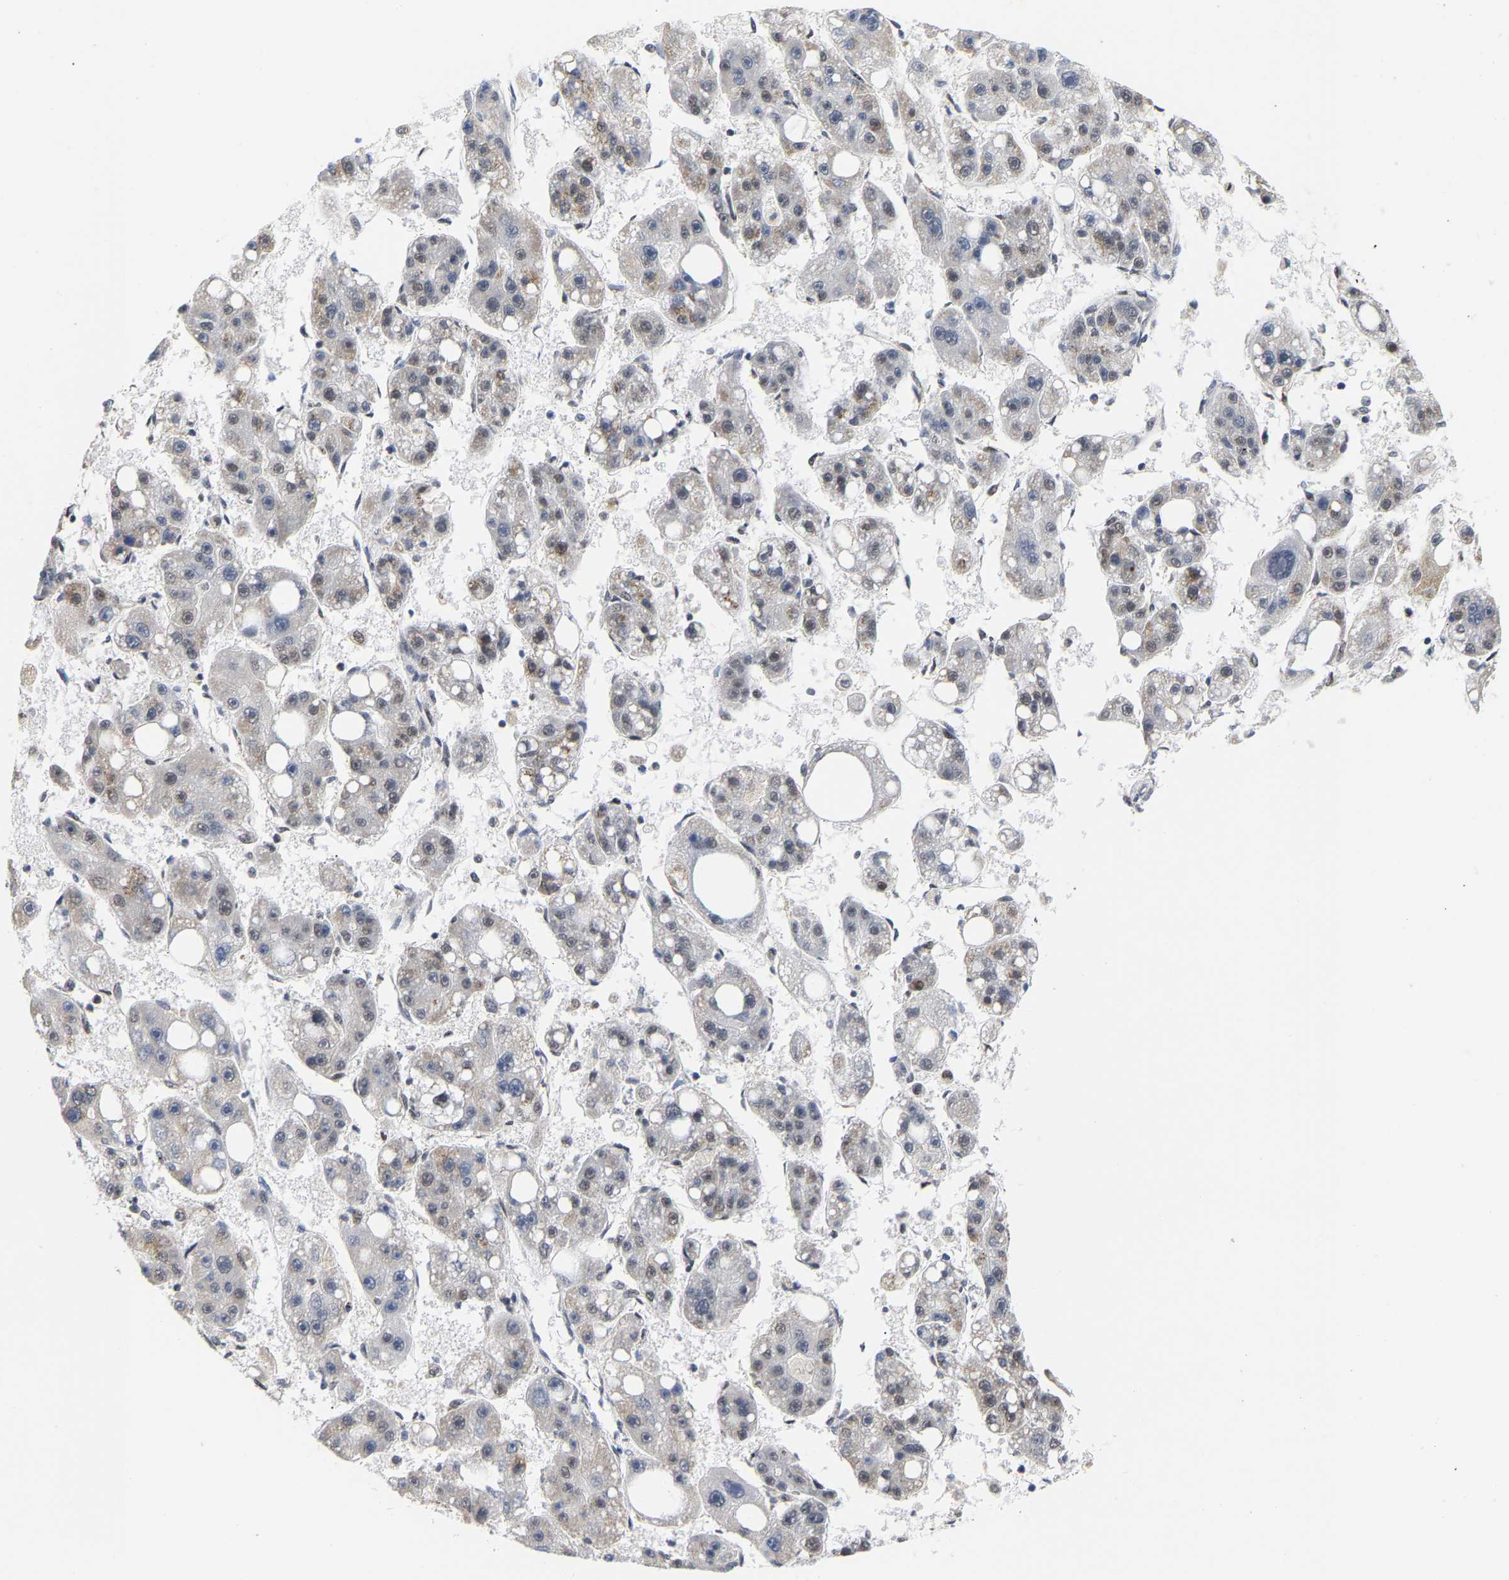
{"staining": {"intensity": "weak", "quantity": "25%-75%", "location": "nuclear"}, "tissue": "liver cancer", "cell_type": "Tumor cells", "image_type": "cancer", "snomed": [{"axis": "morphology", "description": "Carcinoma, Hepatocellular, NOS"}, {"axis": "topography", "description": "Liver"}], "caption": "Liver cancer was stained to show a protein in brown. There is low levels of weak nuclear expression in about 25%-75% of tumor cells. (DAB (3,3'-diaminobenzidine) = brown stain, brightfield microscopy at high magnification).", "gene": "PCNT", "patient": {"sex": "female", "age": 61}}